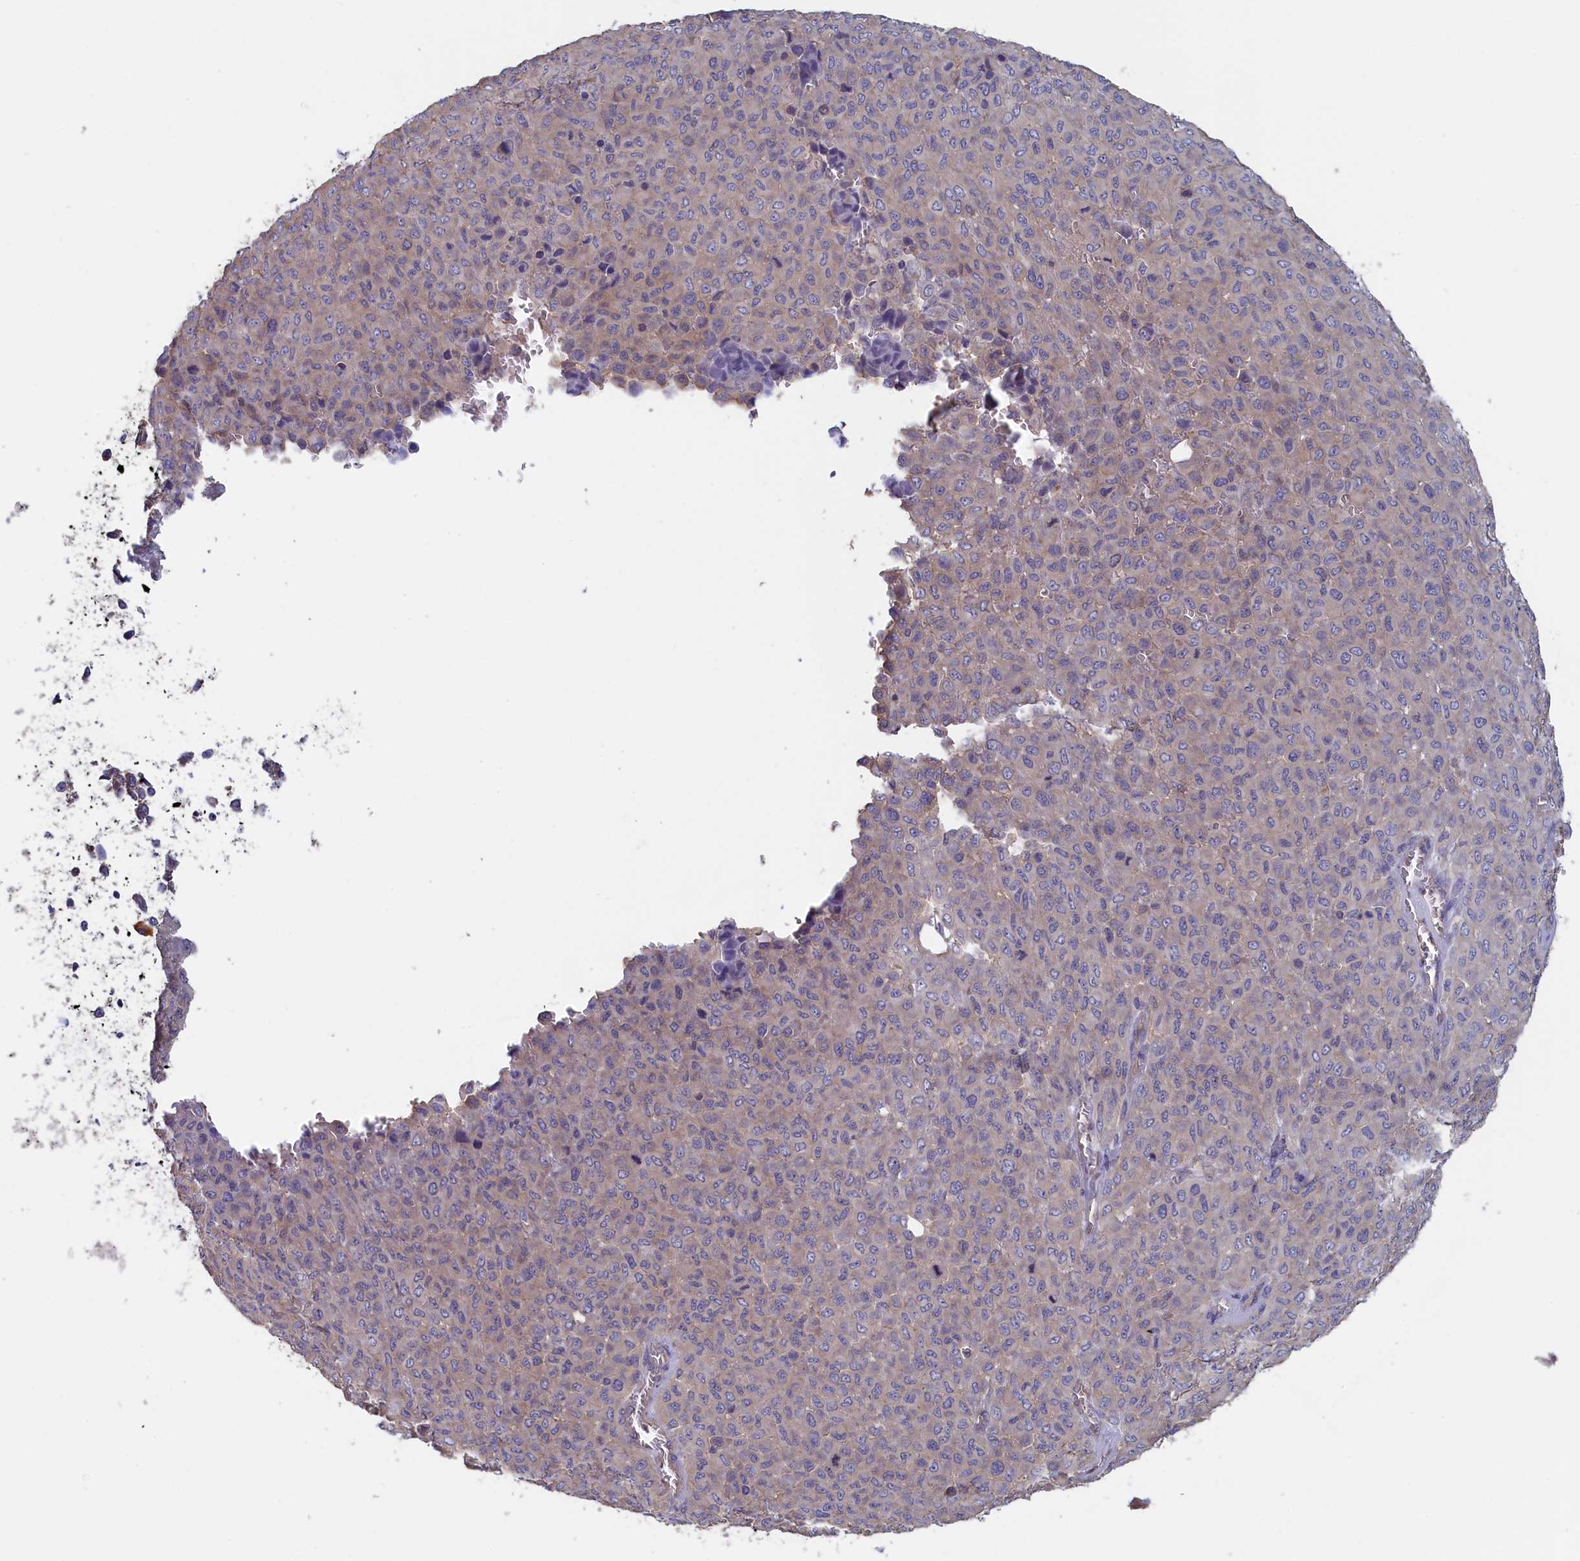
{"staining": {"intensity": "weak", "quantity": "<25%", "location": "cytoplasmic/membranous"}, "tissue": "melanoma", "cell_type": "Tumor cells", "image_type": "cancer", "snomed": [{"axis": "morphology", "description": "Malignant melanoma, Metastatic site"}, {"axis": "topography", "description": "Skin"}], "caption": "Human malignant melanoma (metastatic site) stained for a protein using immunohistochemistry (IHC) exhibits no positivity in tumor cells.", "gene": "ANKRD2", "patient": {"sex": "female", "age": 81}}